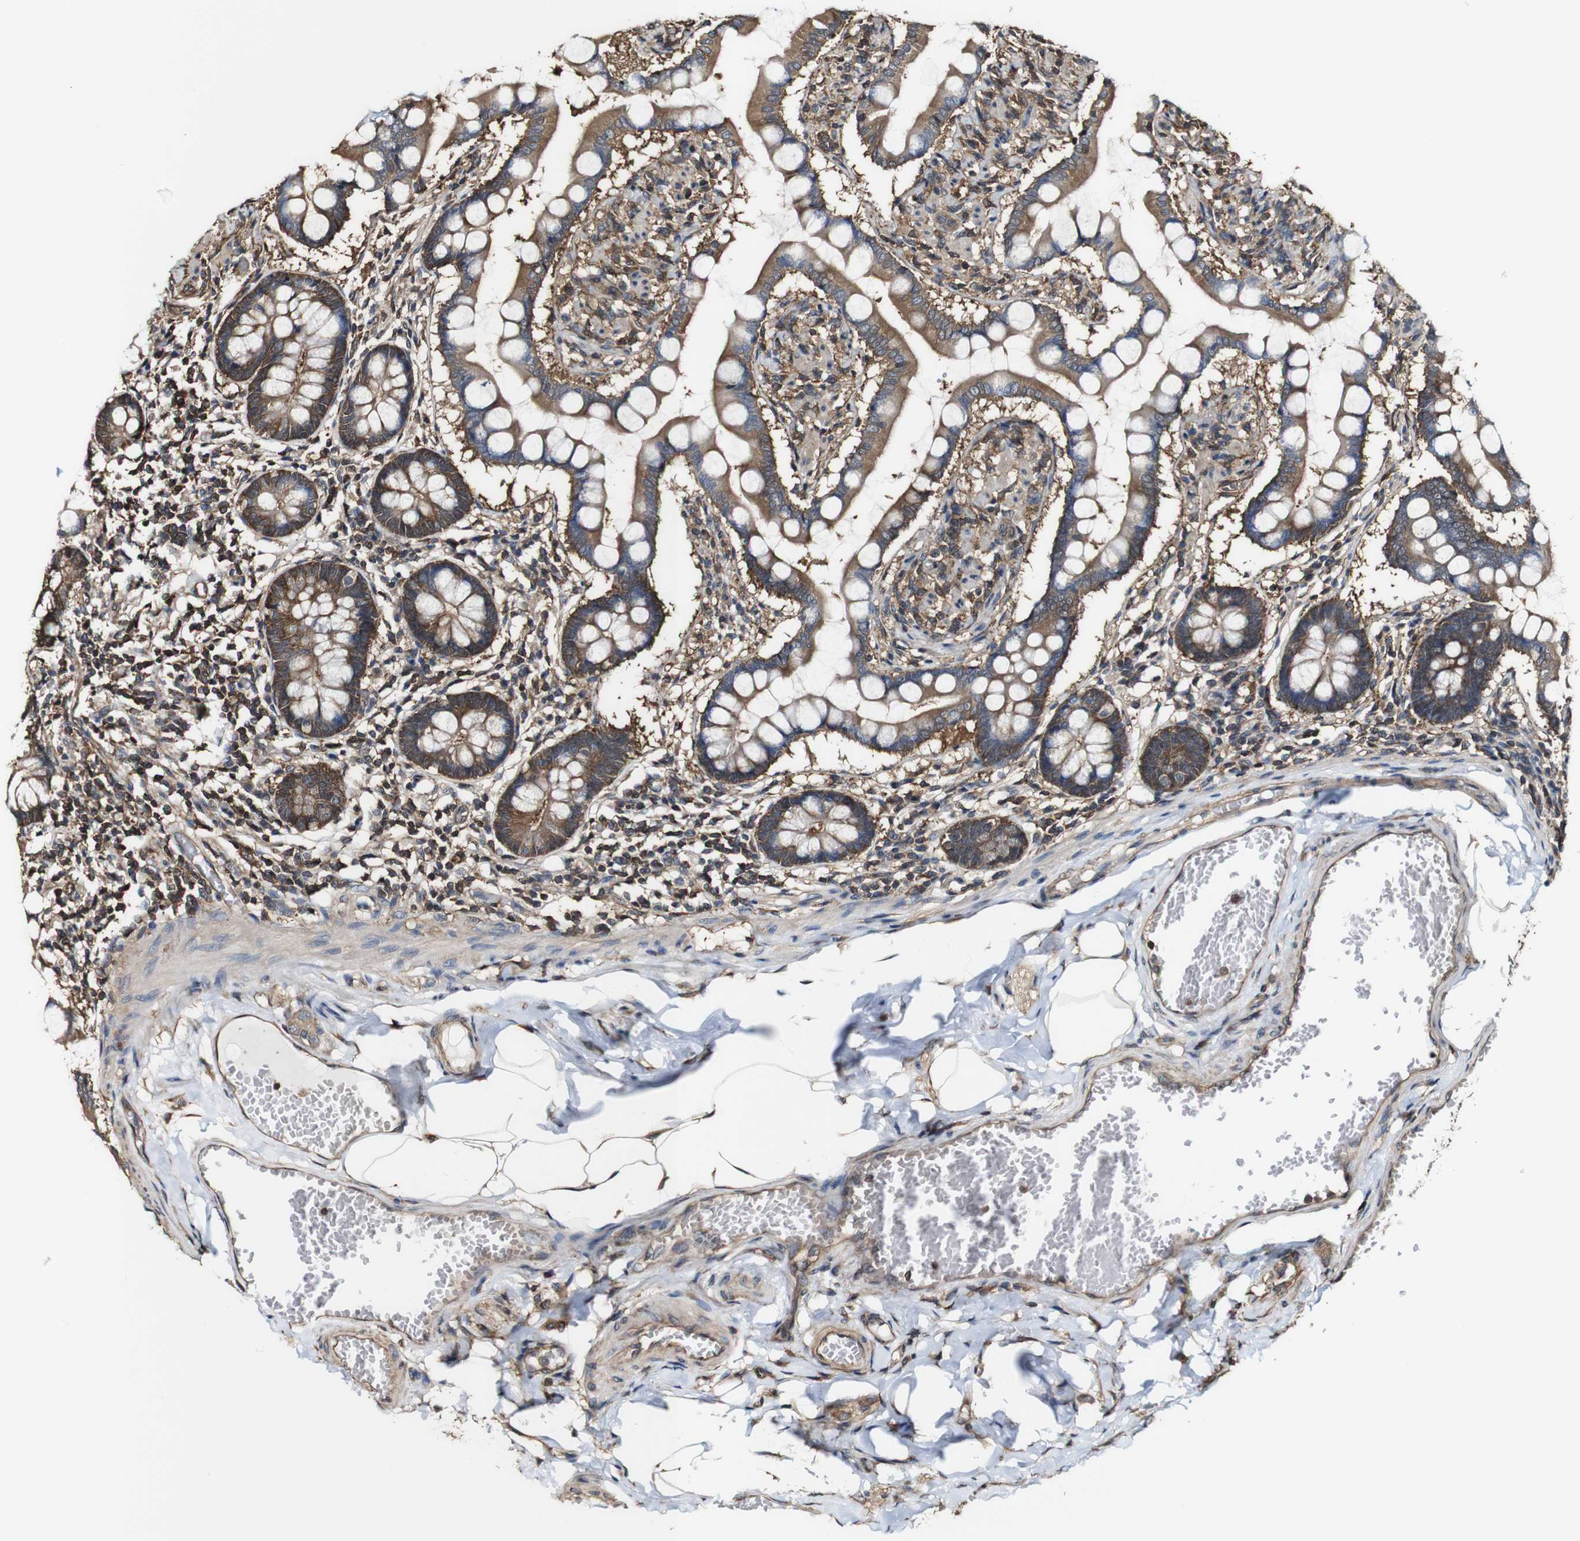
{"staining": {"intensity": "moderate", "quantity": ">75%", "location": "cytoplasmic/membranous"}, "tissue": "small intestine", "cell_type": "Glandular cells", "image_type": "normal", "snomed": [{"axis": "morphology", "description": "Normal tissue, NOS"}, {"axis": "topography", "description": "Small intestine"}], "caption": "A medium amount of moderate cytoplasmic/membranous staining is seen in about >75% of glandular cells in unremarkable small intestine.", "gene": "PTPRR", "patient": {"sex": "male", "age": 41}}